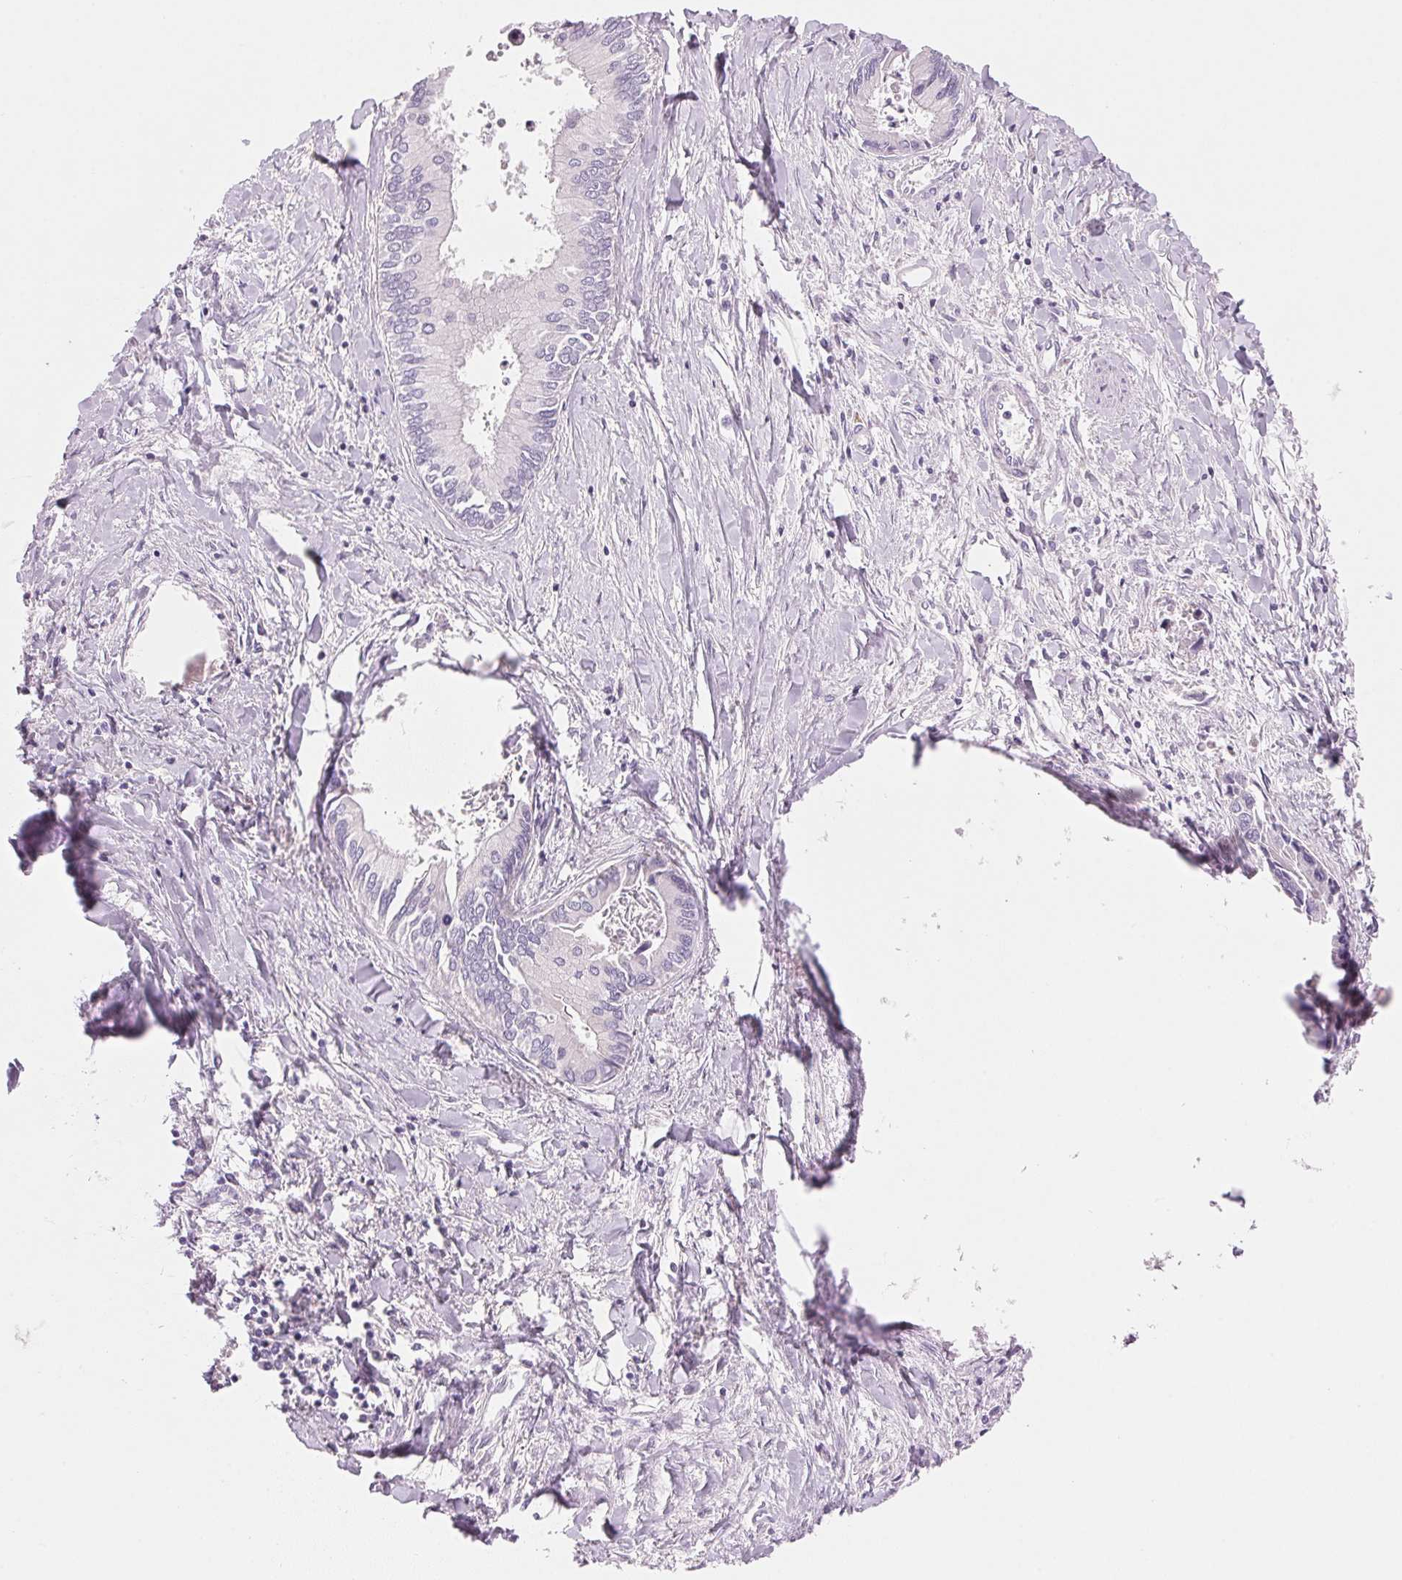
{"staining": {"intensity": "negative", "quantity": "none", "location": "none"}, "tissue": "liver cancer", "cell_type": "Tumor cells", "image_type": "cancer", "snomed": [{"axis": "morphology", "description": "Cholangiocarcinoma"}, {"axis": "topography", "description": "Liver"}], "caption": "High power microscopy histopathology image of an immunohistochemistry histopathology image of liver cancer, revealing no significant staining in tumor cells.", "gene": "CYP11B1", "patient": {"sex": "male", "age": 66}}